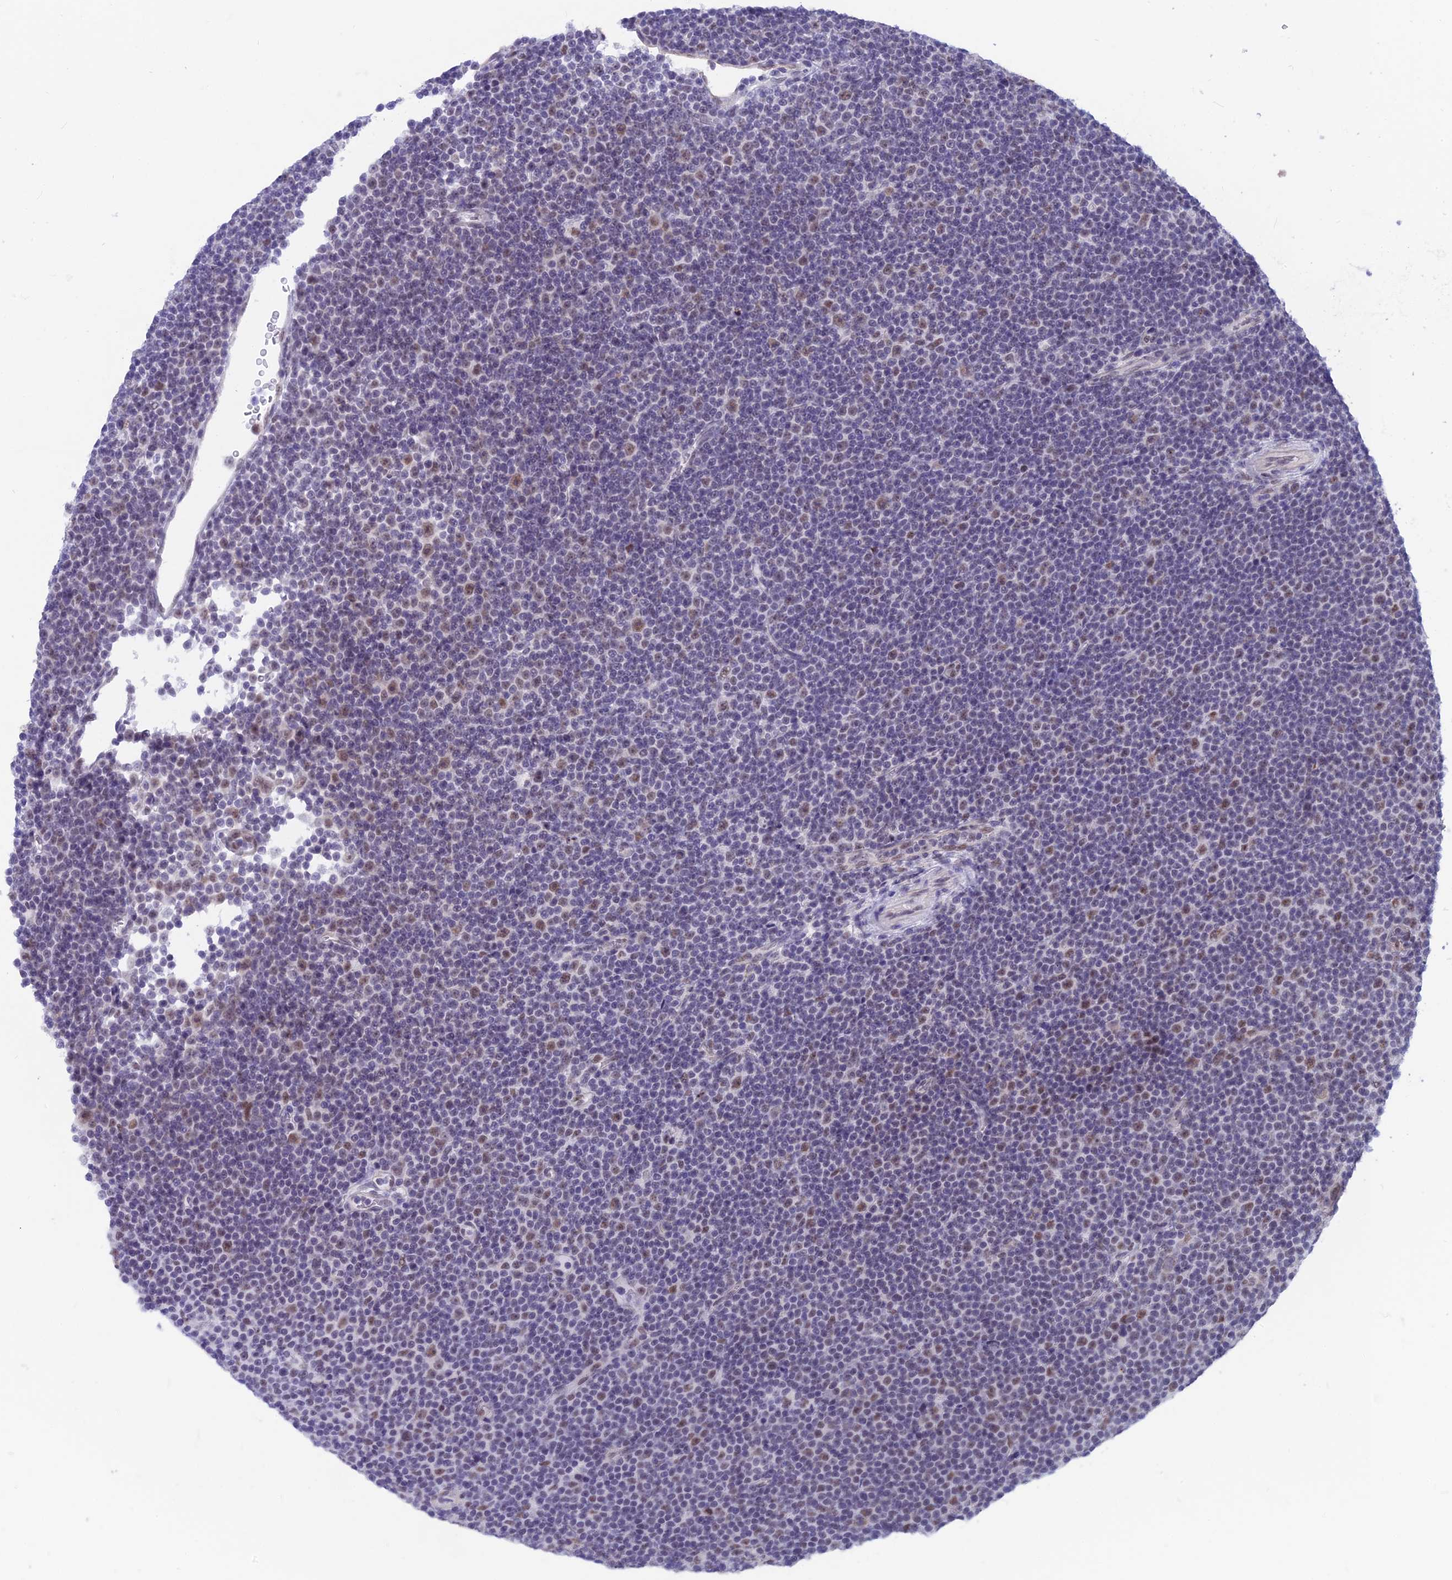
{"staining": {"intensity": "moderate", "quantity": "<25%", "location": "nuclear"}, "tissue": "lymphoma", "cell_type": "Tumor cells", "image_type": "cancer", "snomed": [{"axis": "morphology", "description": "Malignant lymphoma, non-Hodgkin's type, Low grade"}, {"axis": "topography", "description": "Lymph node"}], "caption": "A micrograph of human low-grade malignant lymphoma, non-Hodgkin's type stained for a protein reveals moderate nuclear brown staining in tumor cells.", "gene": "SRSF5", "patient": {"sex": "female", "age": 67}}